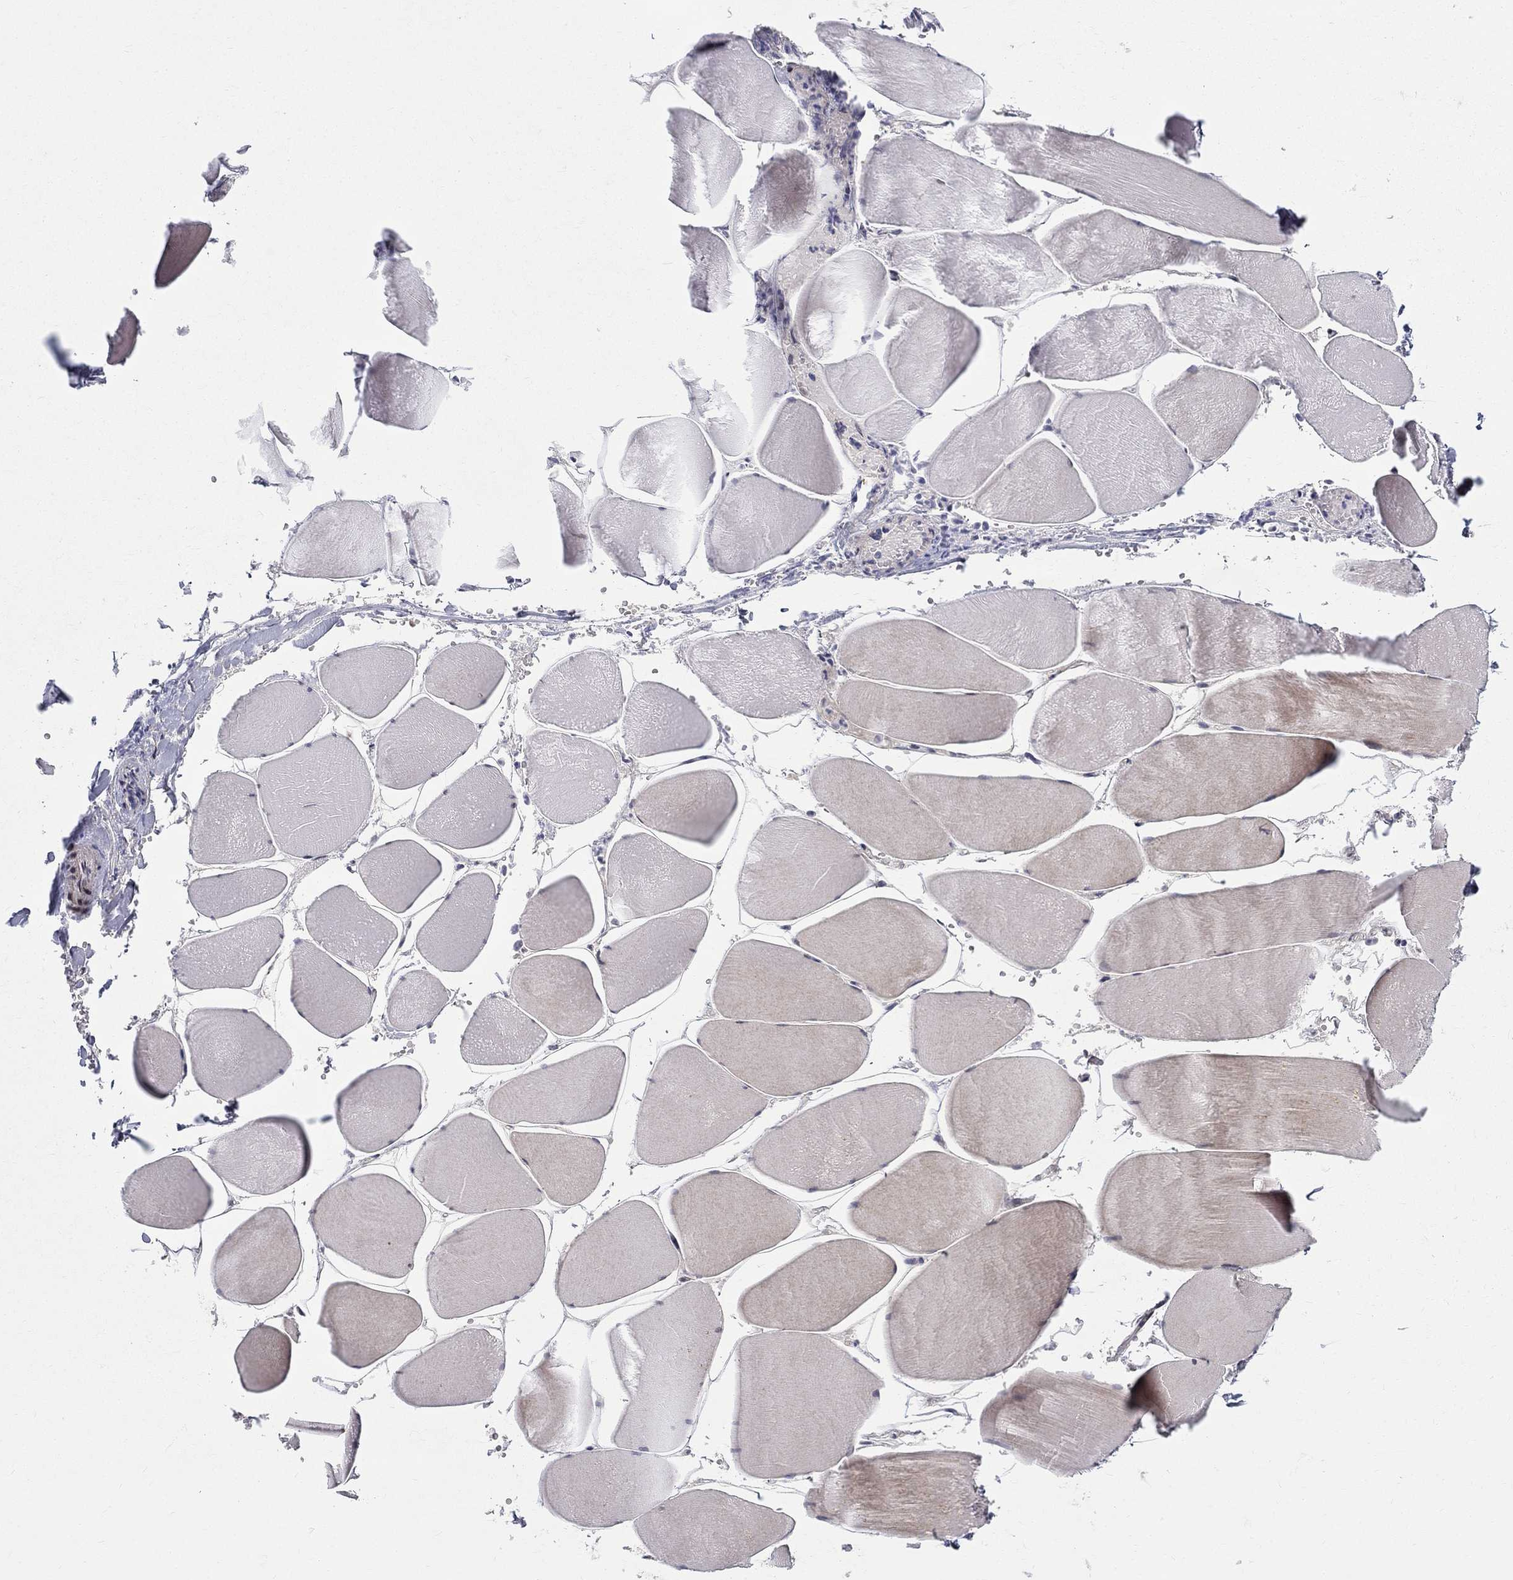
{"staining": {"intensity": "weak", "quantity": "<25%", "location": "cytoplasmic/membranous"}, "tissue": "skeletal muscle", "cell_type": "Myocytes", "image_type": "normal", "snomed": [{"axis": "morphology", "description": "Normal tissue, NOS"}, {"axis": "morphology", "description": "Malignant melanoma, Metastatic site"}, {"axis": "topography", "description": "Skeletal muscle"}], "caption": "Immunohistochemistry (IHC) of normal skeletal muscle demonstrates no staining in myocytes. Brightfield microscopy of immunohistochemistry stained with DAB (3,3'-diaminobenzidine) (brown) and hematoxylin (blue), captured at high magnification.", "gene": "WDR19", "patient": {"sex": "male", "age": 50}}